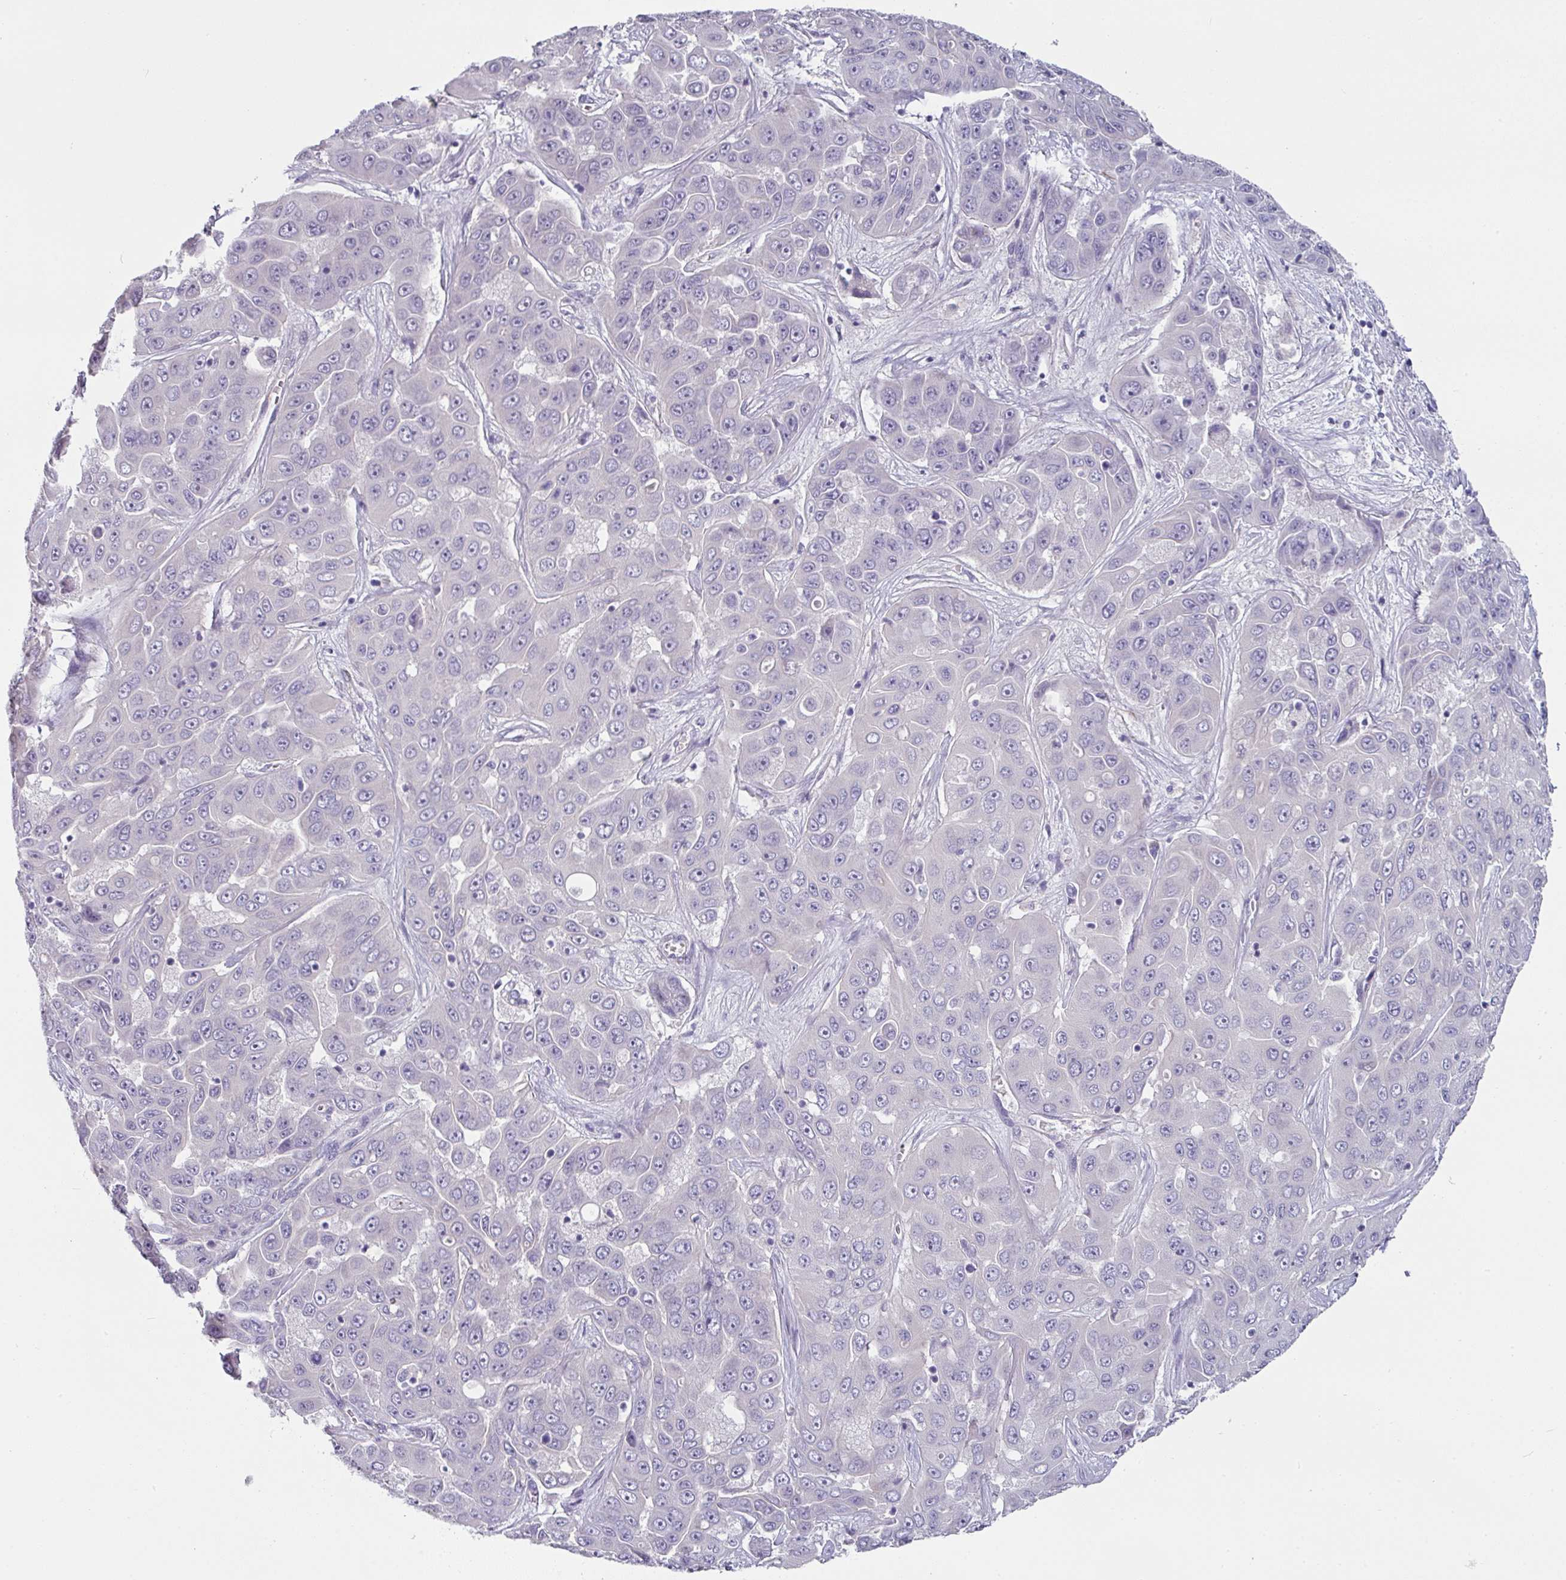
{"staining": {"intensity": "negative", "quantity": "none", "location": "none"}, "tissue": "liver cancer", "cell_type": "Tumor cells", "image_type": "cancer", "snomed": [{"axis": "morphology", "description": "Cholangiocarcinoma"}, {"axis": "topography", "description": "Liver"}], "caption": "Immunohistochemistry (IHC) histopathology image of liver cancer (cholangiocarcinoma) stained for a protein (brown), which displays no staining in tumor cells.", "gene": "SLC17A7", "patient": {"sex": "female", "age": 52}}